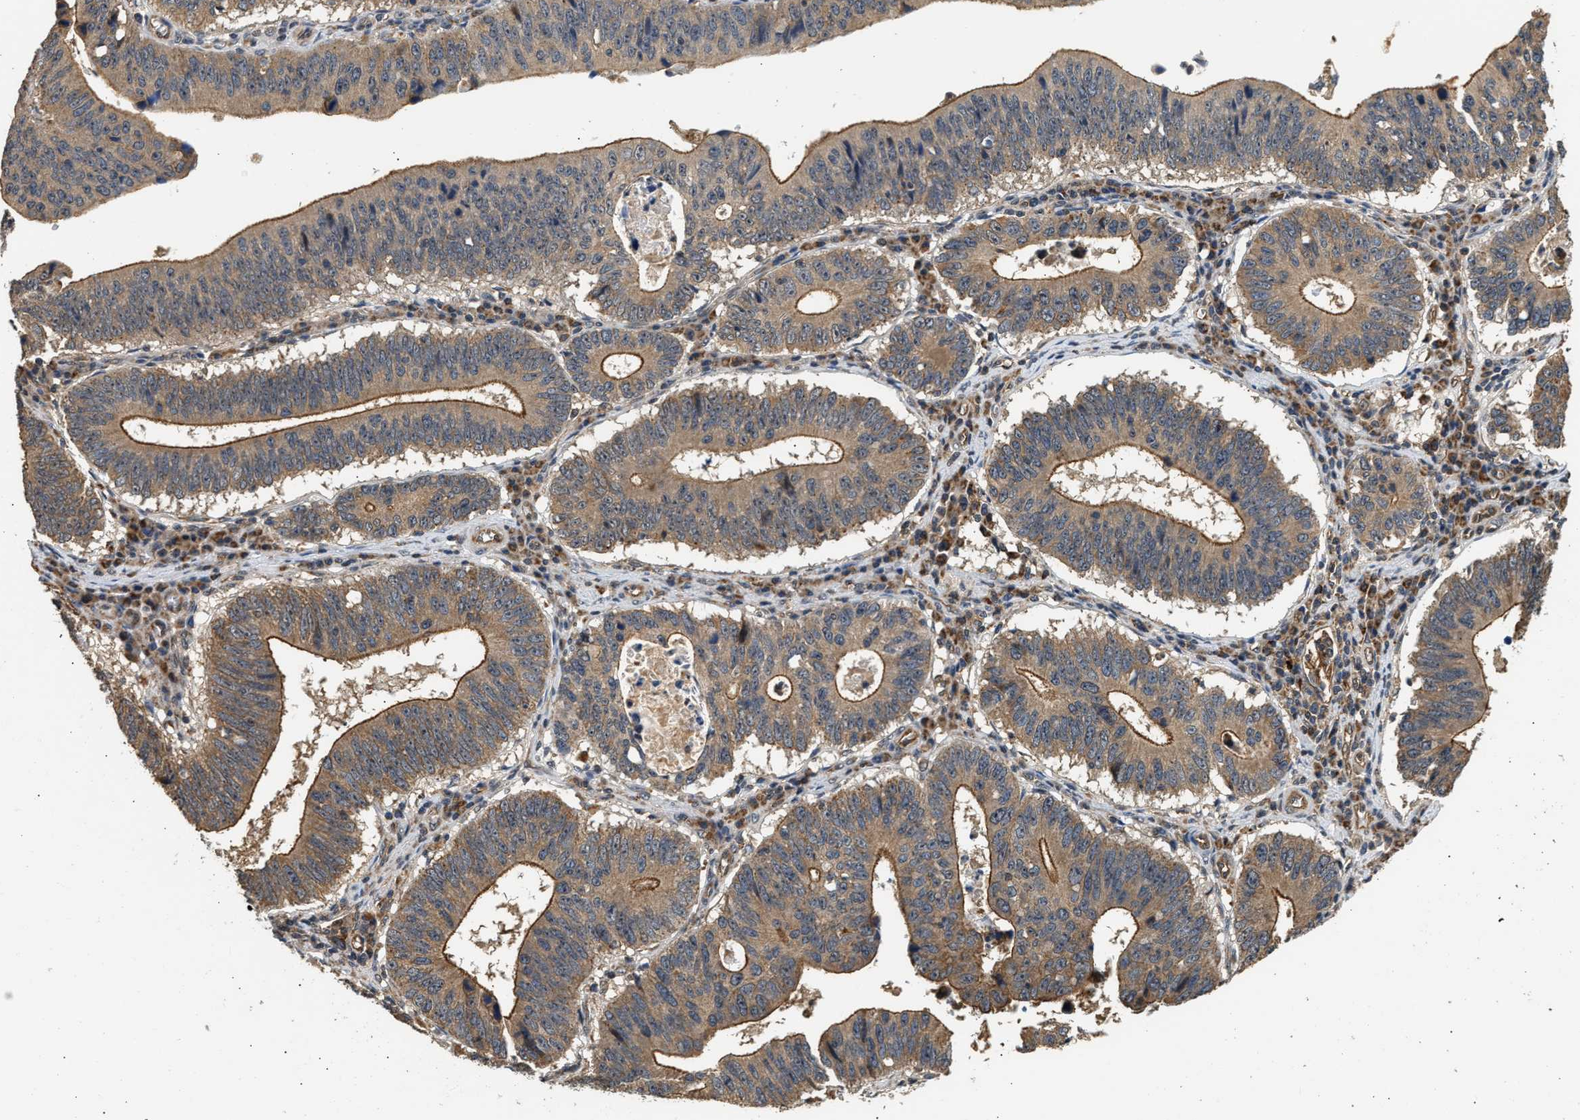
{"staining": {"intensity": "moderate", "quantity": ">75%", "location": "cytoplasmic/membranous"}, "tissue": "stomach cancer", "cell_type": "Tumor cells", "image_type": "cancer", "snomed": [{"axis": "morphology", "description": "Adenocarcinoma, NOS"}, {"axis": "topography", "description": "Stomach"}], "caption": "About >75% of tumor cells in stomach cancer (adenocarcinoma) display moderate cytoplasmic/membranous protein expression as visualized by brown immunohistochemical staining.", "gene": "DUSP14", "patient": {"sex": "male", "age": 59}}